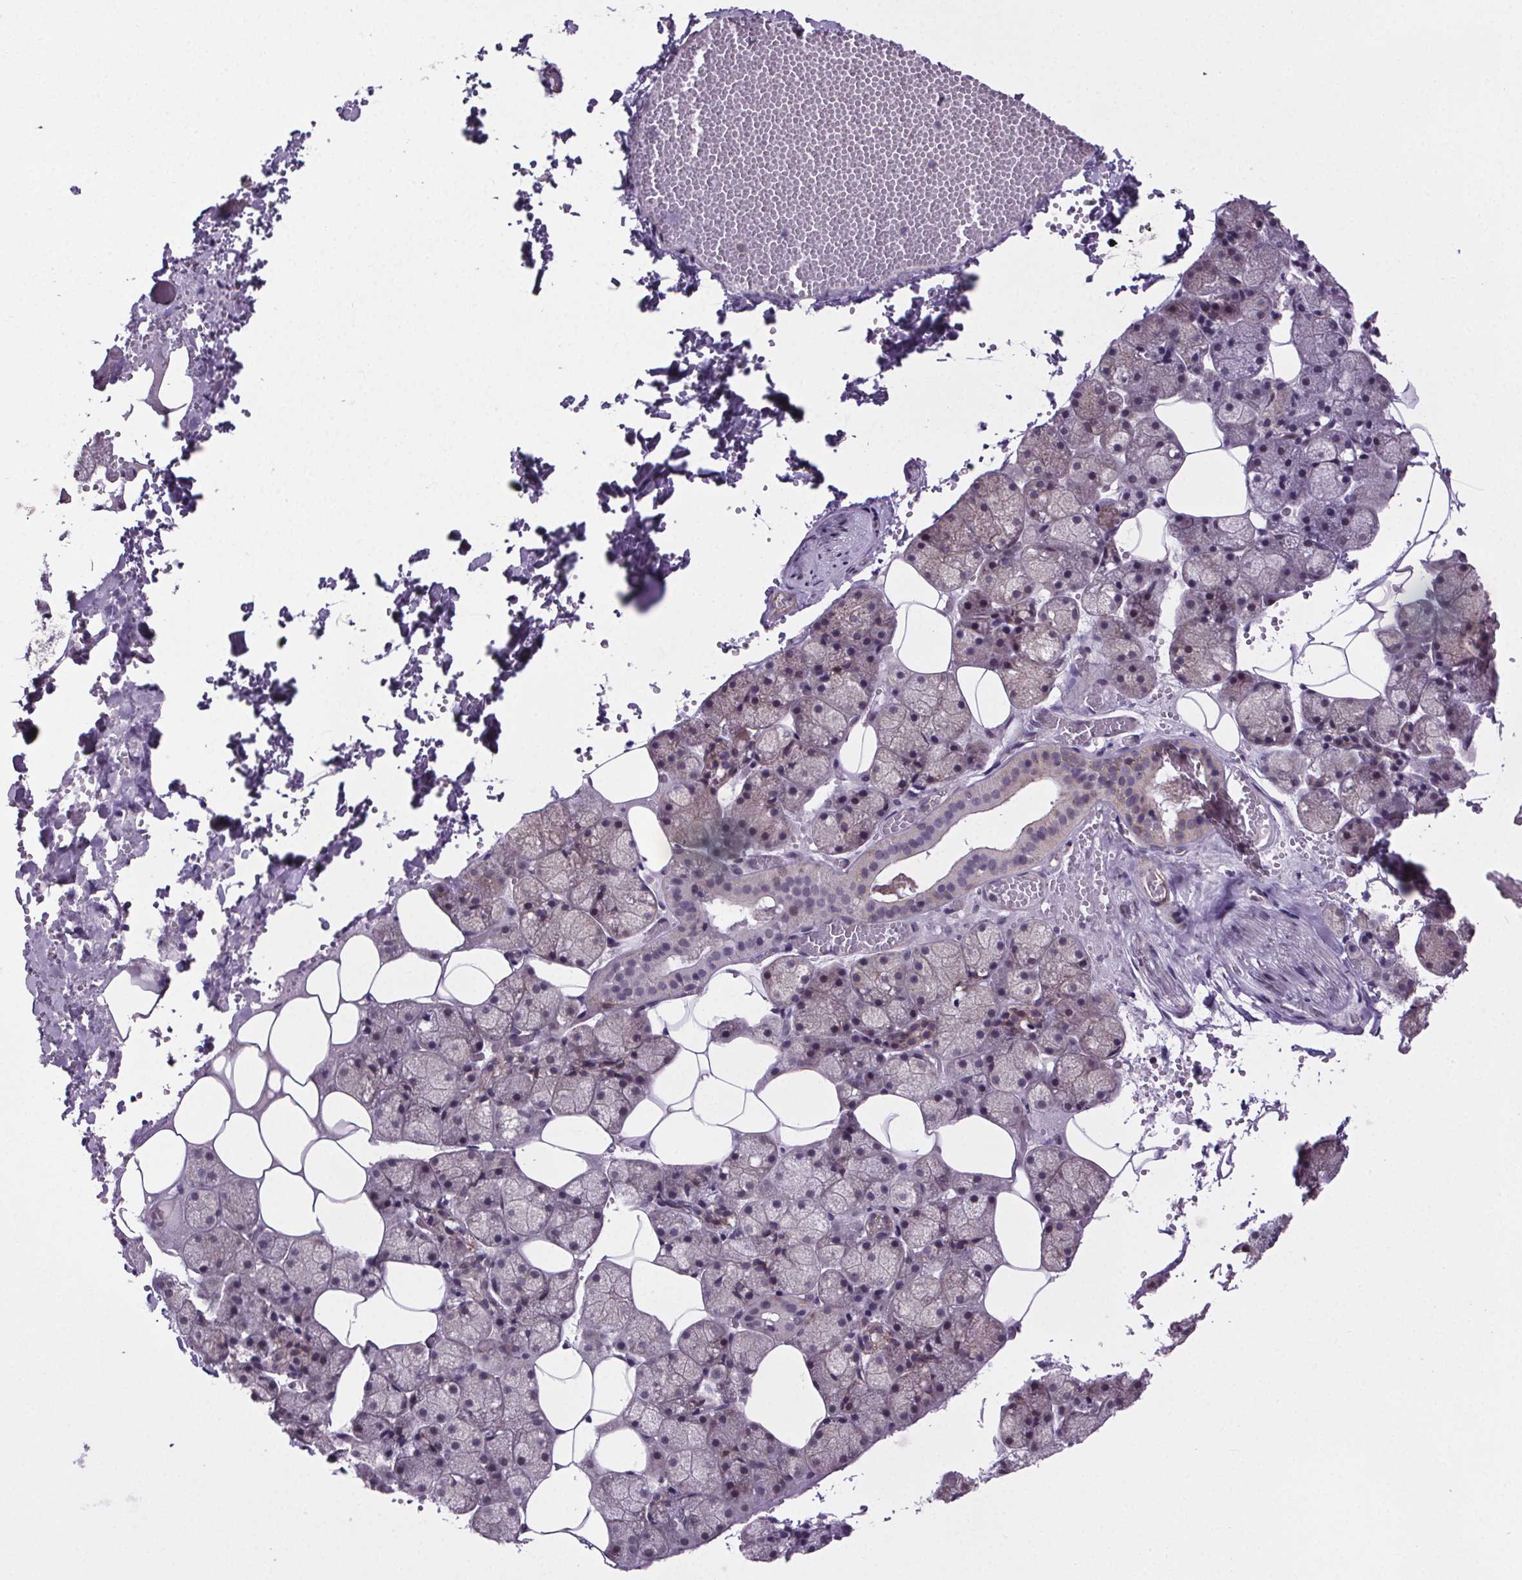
{"staining": {"intensity": "negative", "quantity": "none", "location": "none"}, "tissue": "salivary gland", "cell_type": "Glandular cells", "image_type": "normal", "snomed": [{"axis": "morphology", "description": "Normal tissue, NOS"}, {"axis": "topography", "description": "Salivary gland"}], "caption": "An immunohistochemistry (IHC) histopathology image of benign salivary gland is shown. There is no staining in glandular cells of salivary gland.", "gene": "TTC12", "patient": {"sex": "male", "age": 38}}